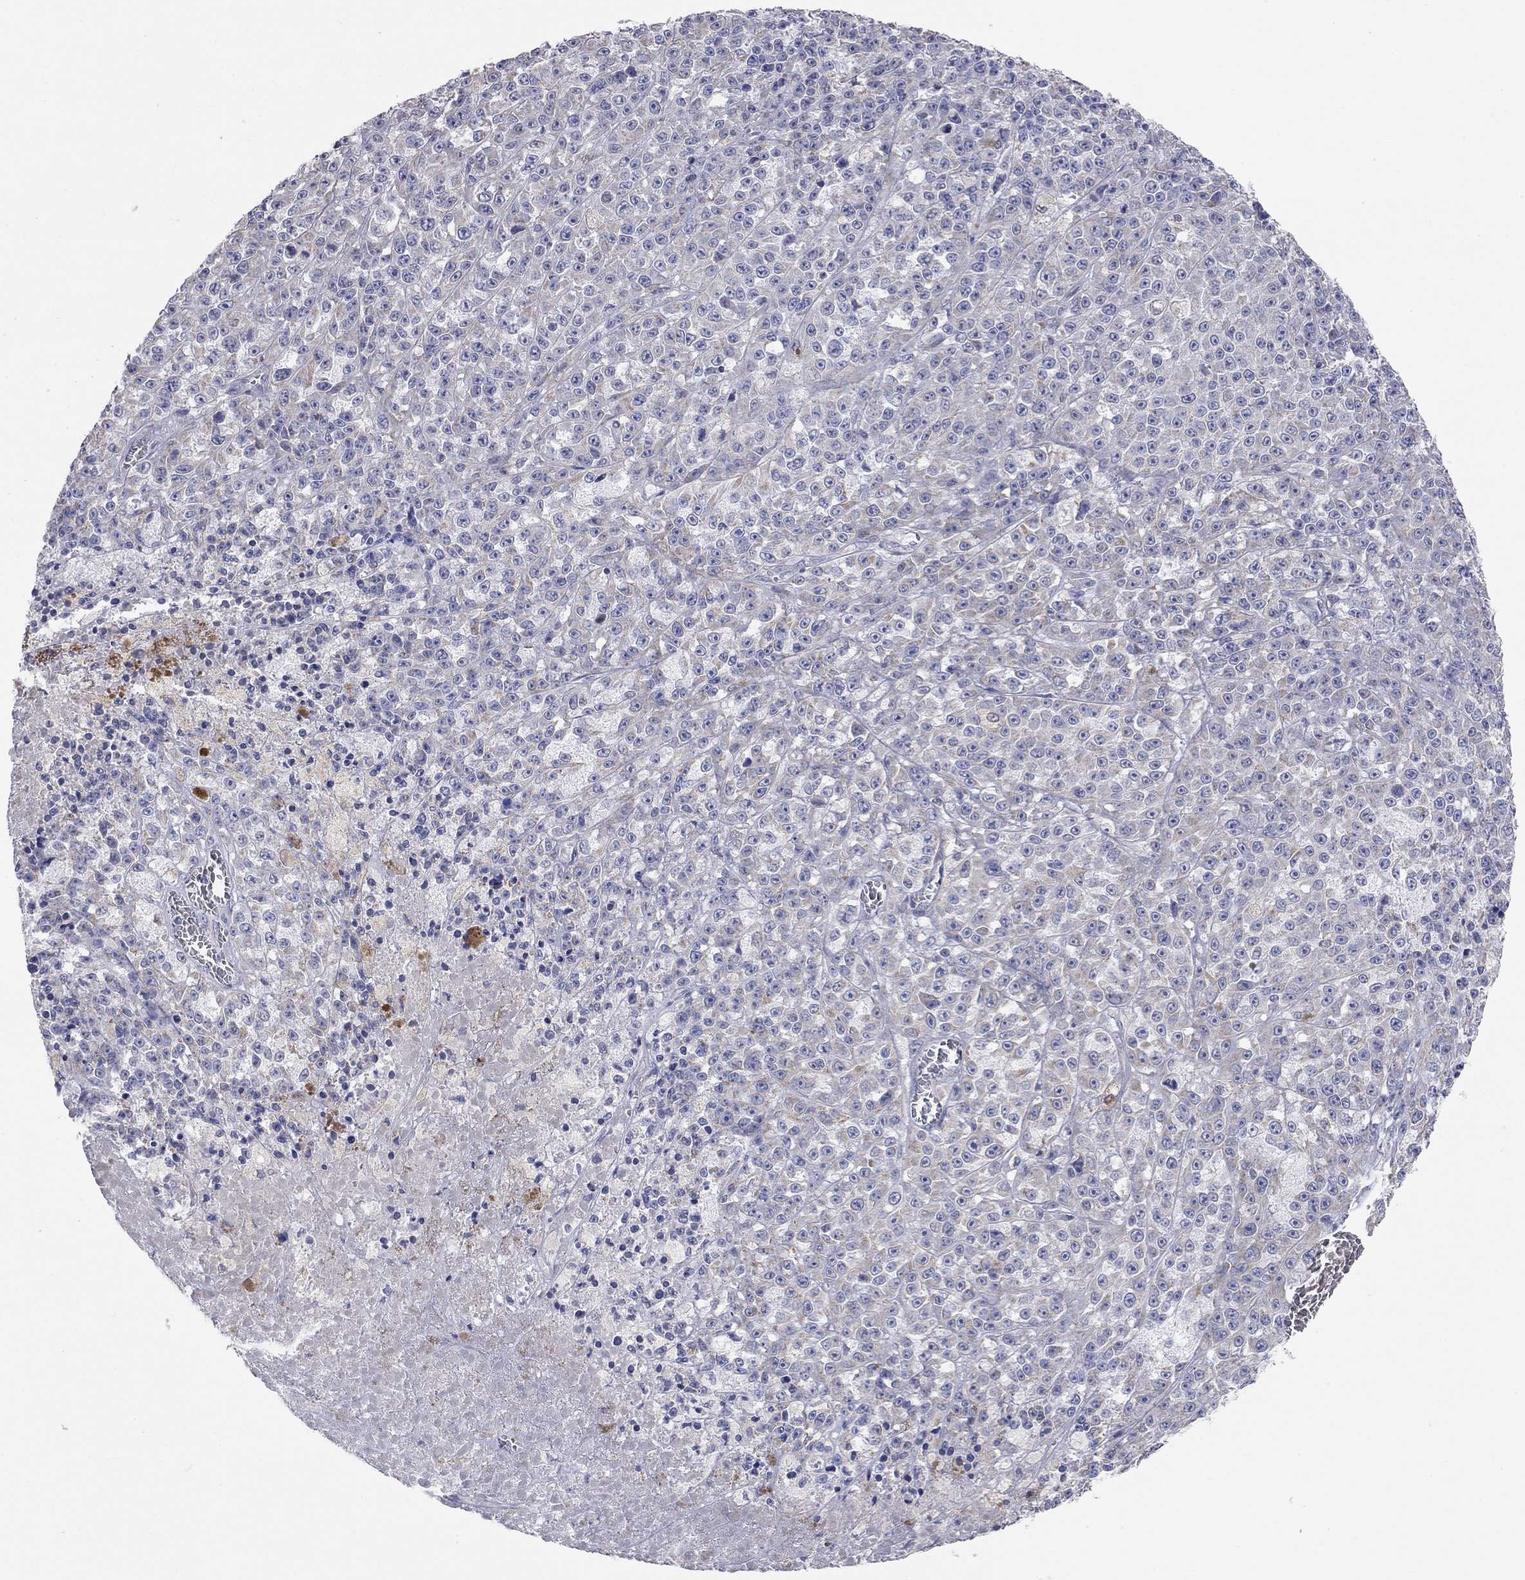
{"staining": {"intensity": "weak", "quantity": "<25%", "location": "cytoplasmic/membranous"}, "tissue": "melanoma", "cell_type": "Tumor cells", "image_type": "cancer", "snomed": [{"axis": "morphology", "description": "Malignant melanoma, NOS"}, {"axis": "topography", "description": "Skin"}], "caption": "Immunohistochemistry (IHC) photomicrograph of neoplastic tissue: malignant melanoma stained with DAB exhibits no significant protein positivity in tumor cells.", "gene": "CFAP161", "patient": {"sex": "female", "age": 58}}